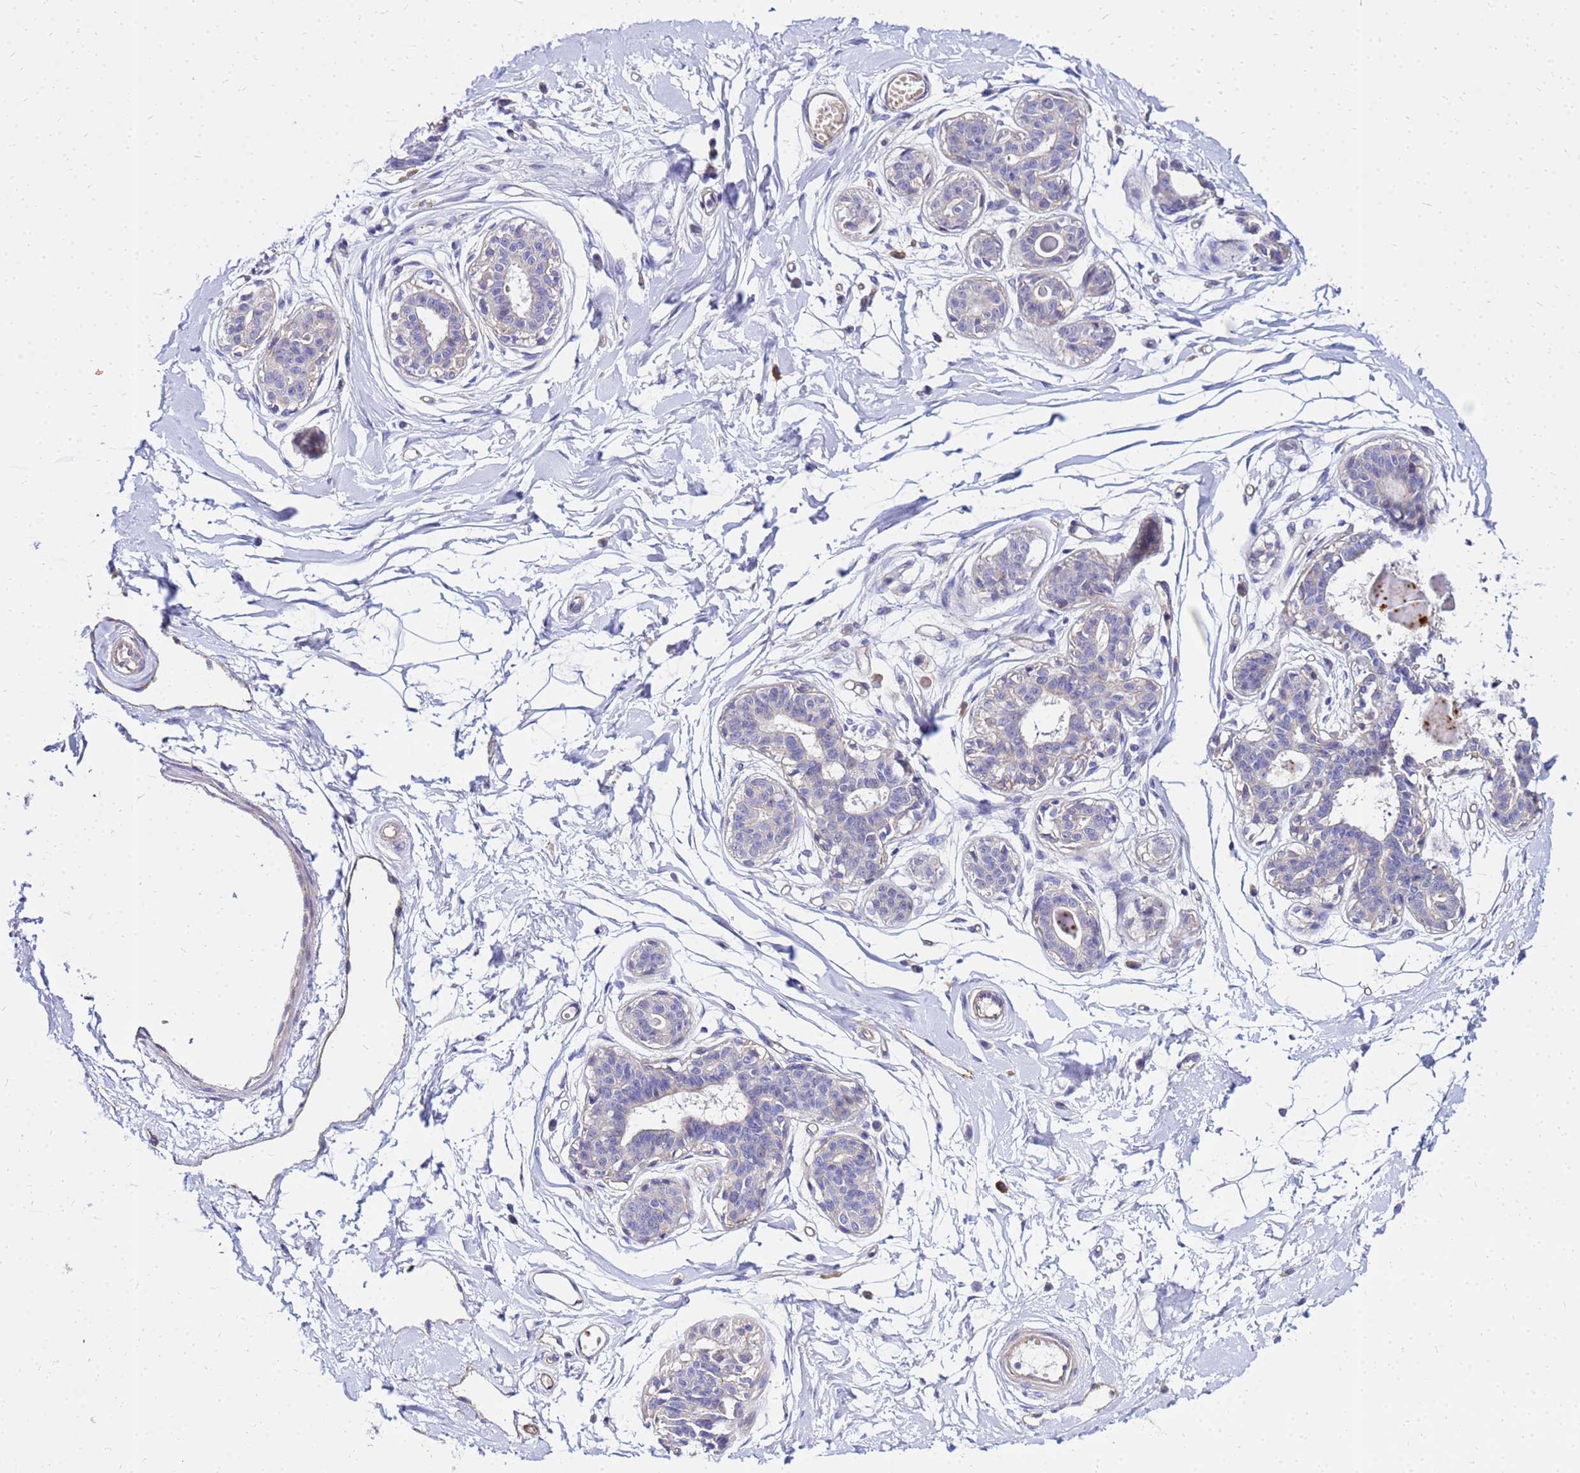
{"staining": {"intensity": "negative", "quantity": "none", "location": "none"}, "tissue": "breast", "cell_type": "Adipocytes", "image_type": "normal", "snomed": [{"axis": "morphology", "description": "Normal tissue, NOS"}, {"axis": "topography", "description": "Breast"}], "caption": "This is an IHC photomicrograph of normal breast. There is no staining in adipocytes.", "gene": "HERC5", "patient": {"sex": "female", "age": 45}}